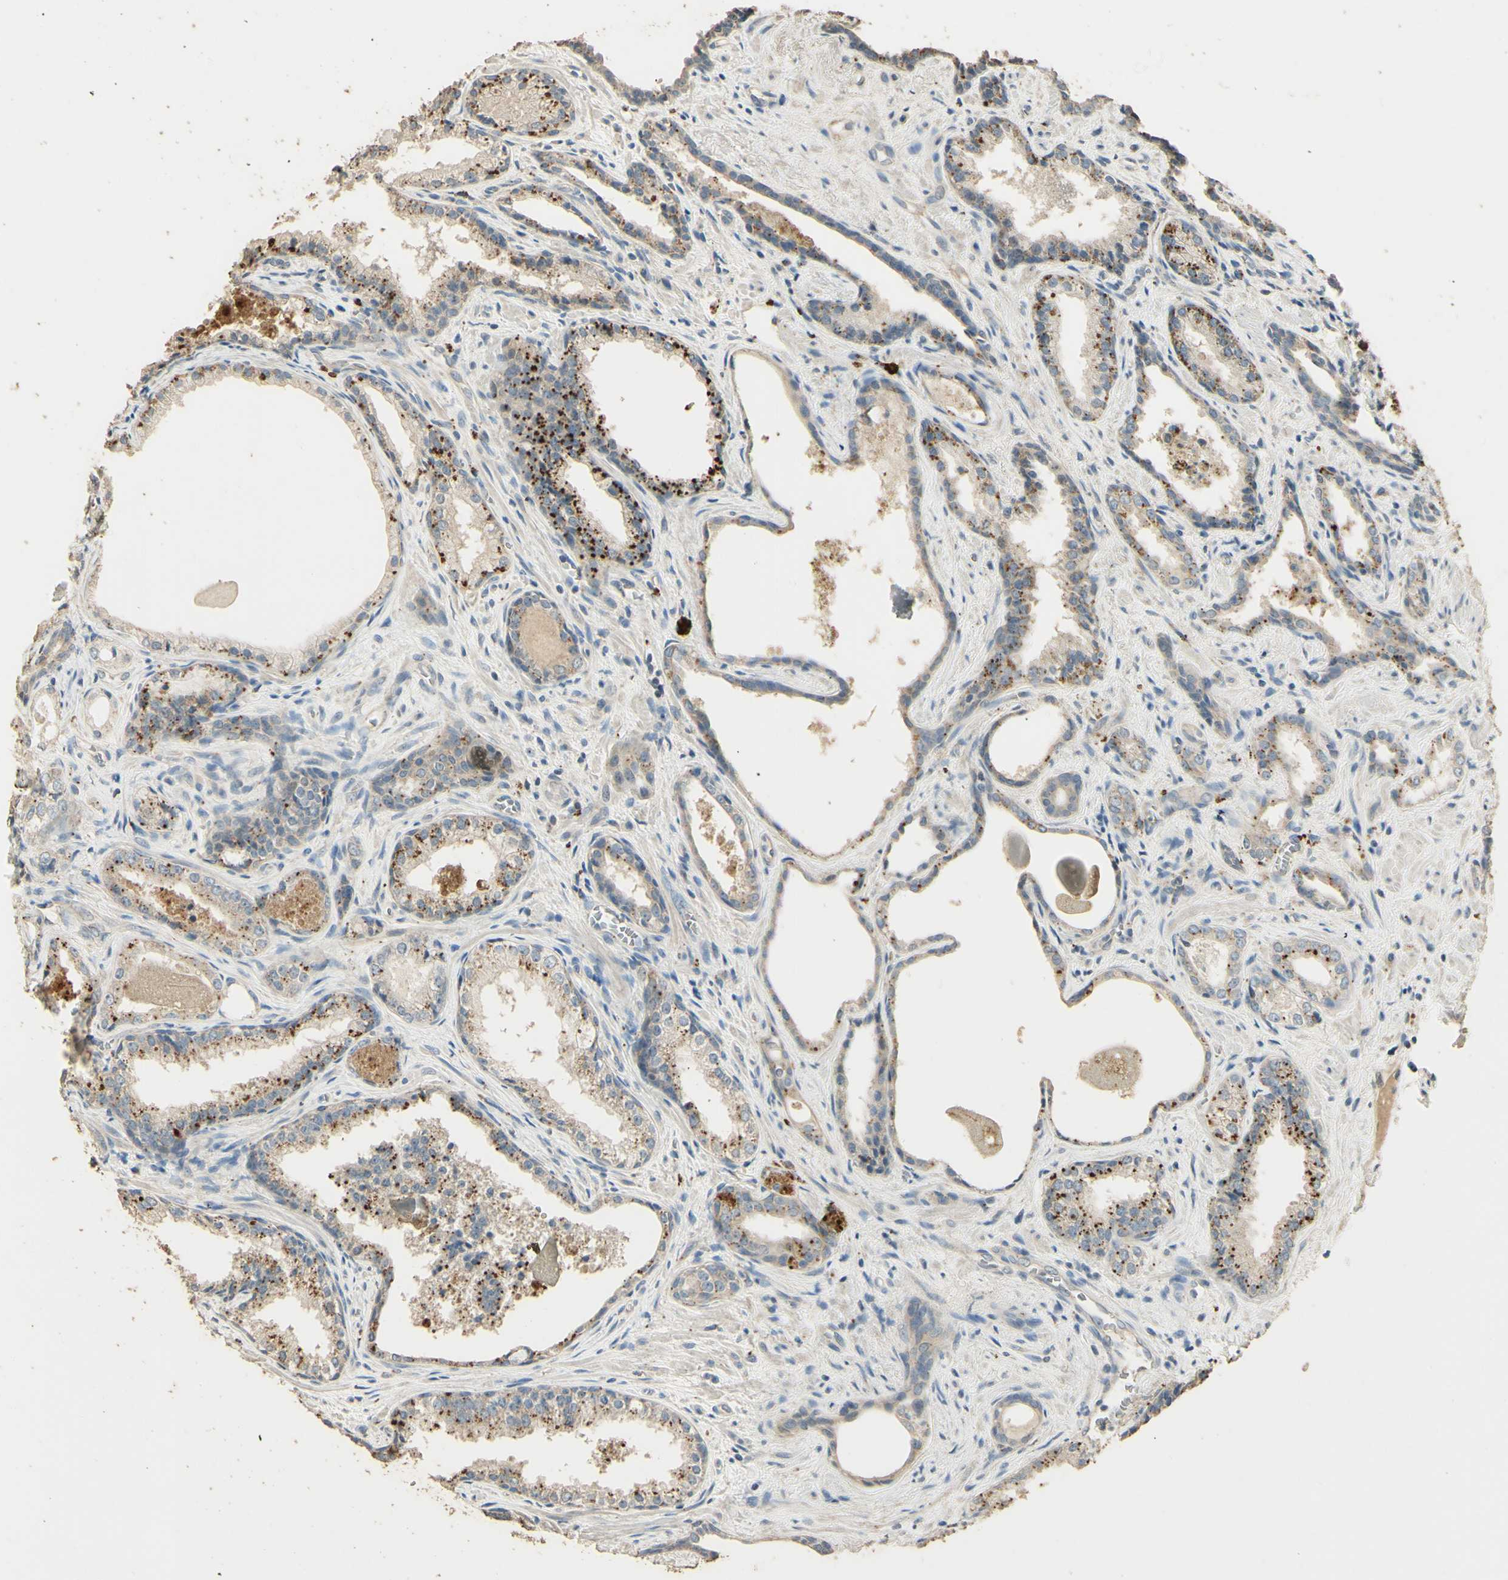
{"staining": {"intensity": "moderate", "quantity": "25%-75%", "location": "cytoplasmic/membranous"}, "tissue": "prostate cancer", "cell_type": "Tumor cells", "image_type": "cancer", "snomed": [{"axis": "morphology", "description": "Adenocarcinoma, Low grade"}, {"axis": "topography", "description": "Prostate"}], "caption": "Immunohistochemistry (IHC) of human prostate adenocarcinoma (low-grade) displays medium levels of moderate cytoplasmic/membranous staining in approximately 25%-75% of tumor cells.", "gene": "ARHGEF17", "patient": {"sex": "male", "age": 60}}